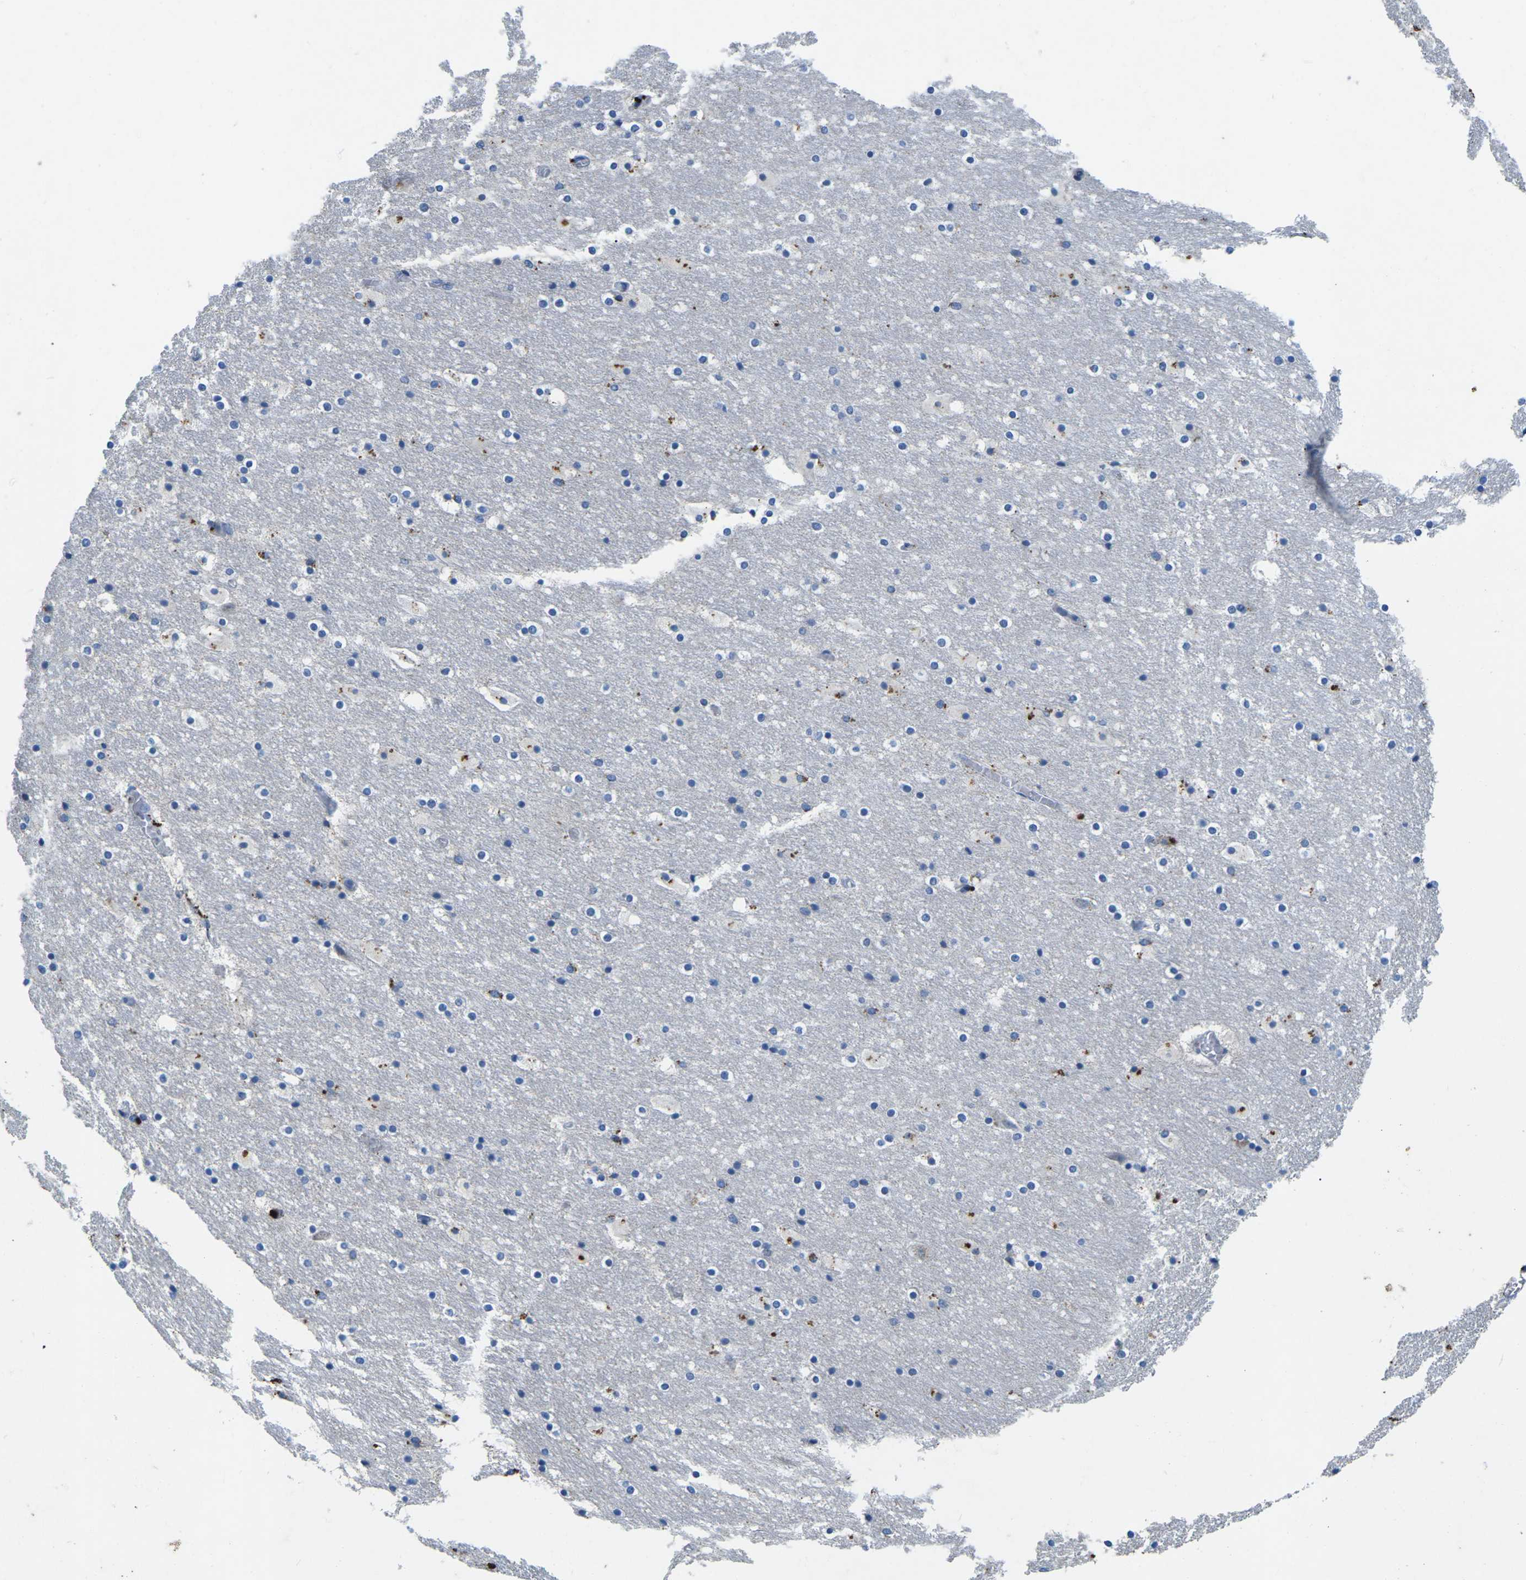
{"staining": {"intensity": "negative", "quantity": "none", "location": "none"}, "tissue": "hippocampus", "cell_type": "Glial cells", "image_type": "normal", "snomed": [{"axis": "morphology", "description": "Normal tissue, NOS"}, {"axis": "topography", "description": "Hippocampus"}], "caption": "Immunohistochemistry image of benign hippocampus: hippocampus stained with DAB shows no significant protein positivity in glial cells. Nuclei are stained in blue.", "gene": "PDCD6IP", "patient": {"sex": "male", "age": 45}}